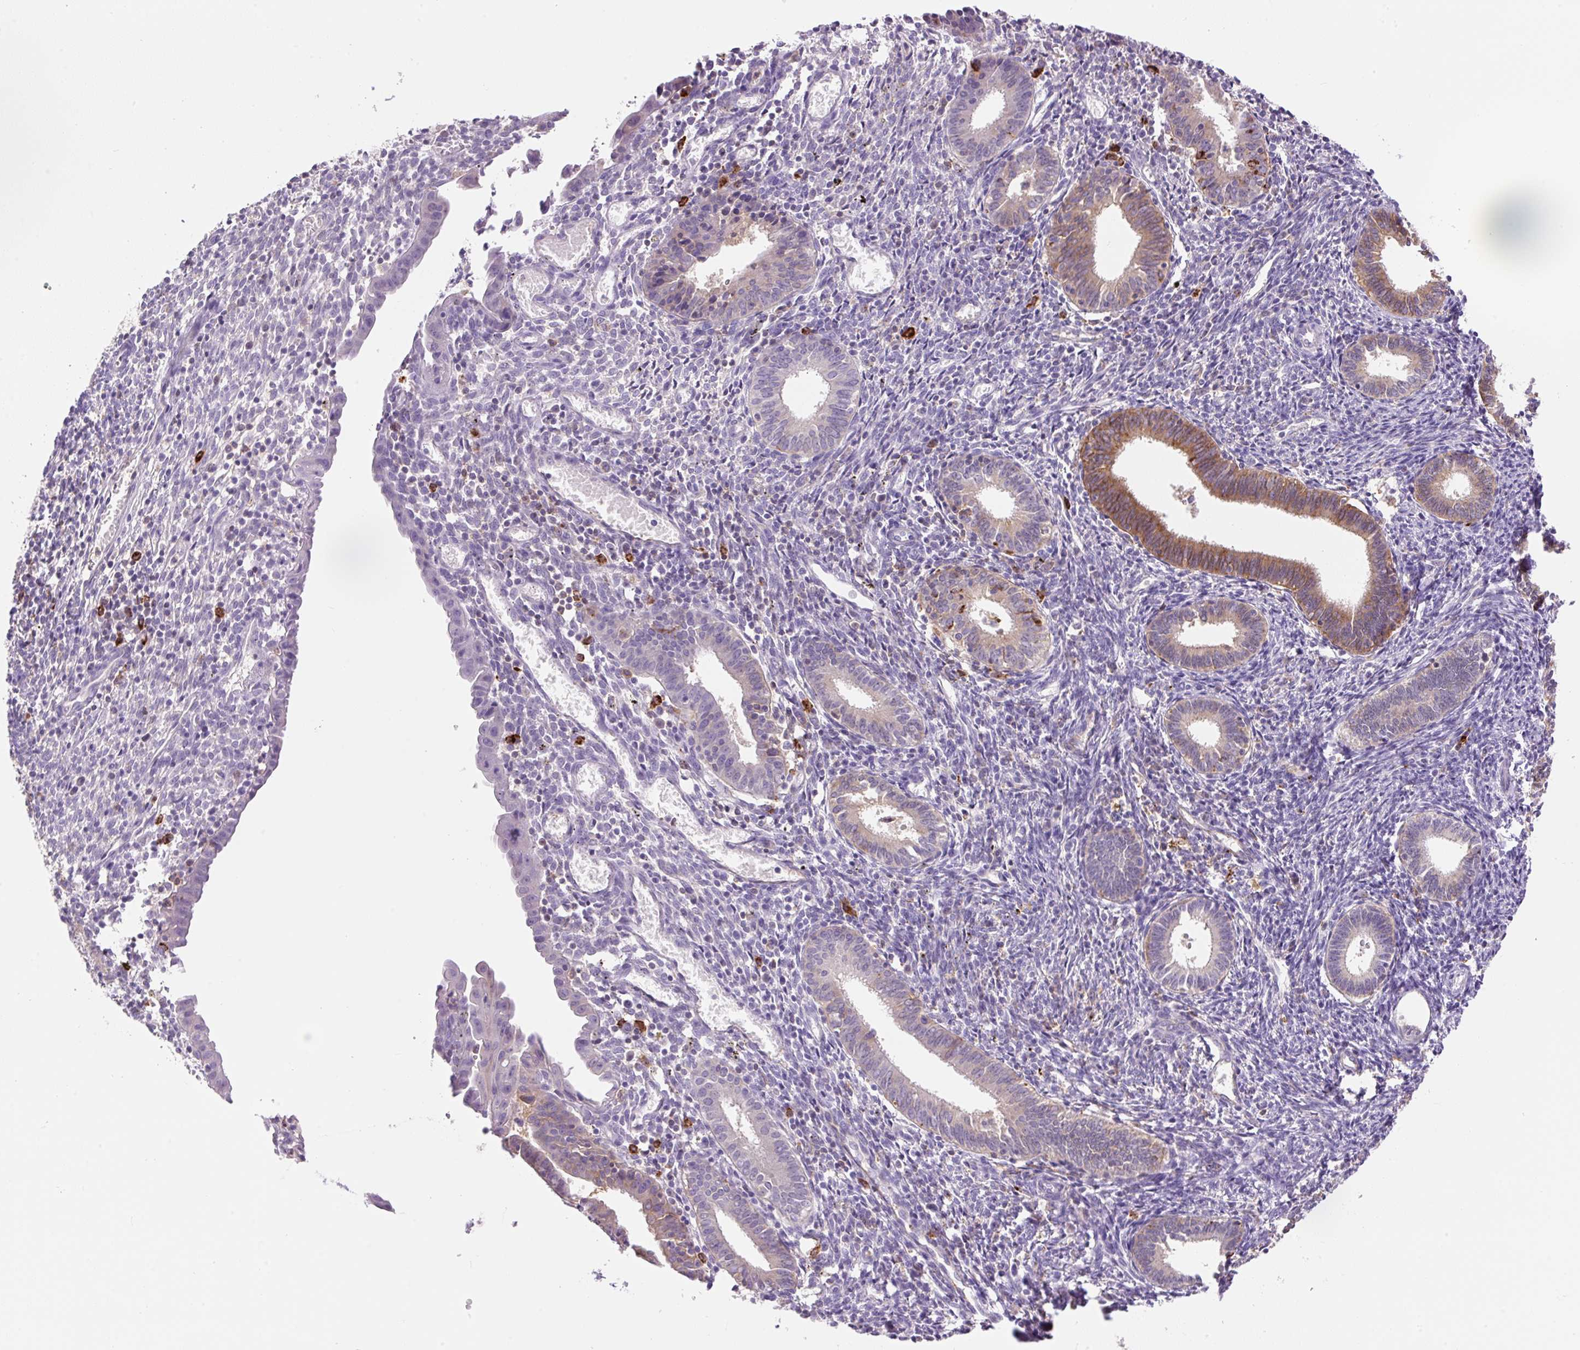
{"staining": {"intensity": "negative", "quantity": "none", "location": "none"}, "tissue": "endometrium", "cell_type": "Cells in endometrial stroma", "image_type": "normal", "snomed": [{"axis": "morphology", "description": "Normal tissue, NOS"}, {"axis": "topography", "description": "Endometrium"}], "caption": "IHC of normal human endometrium displays no staining in cells in endometrial stroma.", "gene": "TDRD15", "patient": {"sex": "female", "age": 41}}